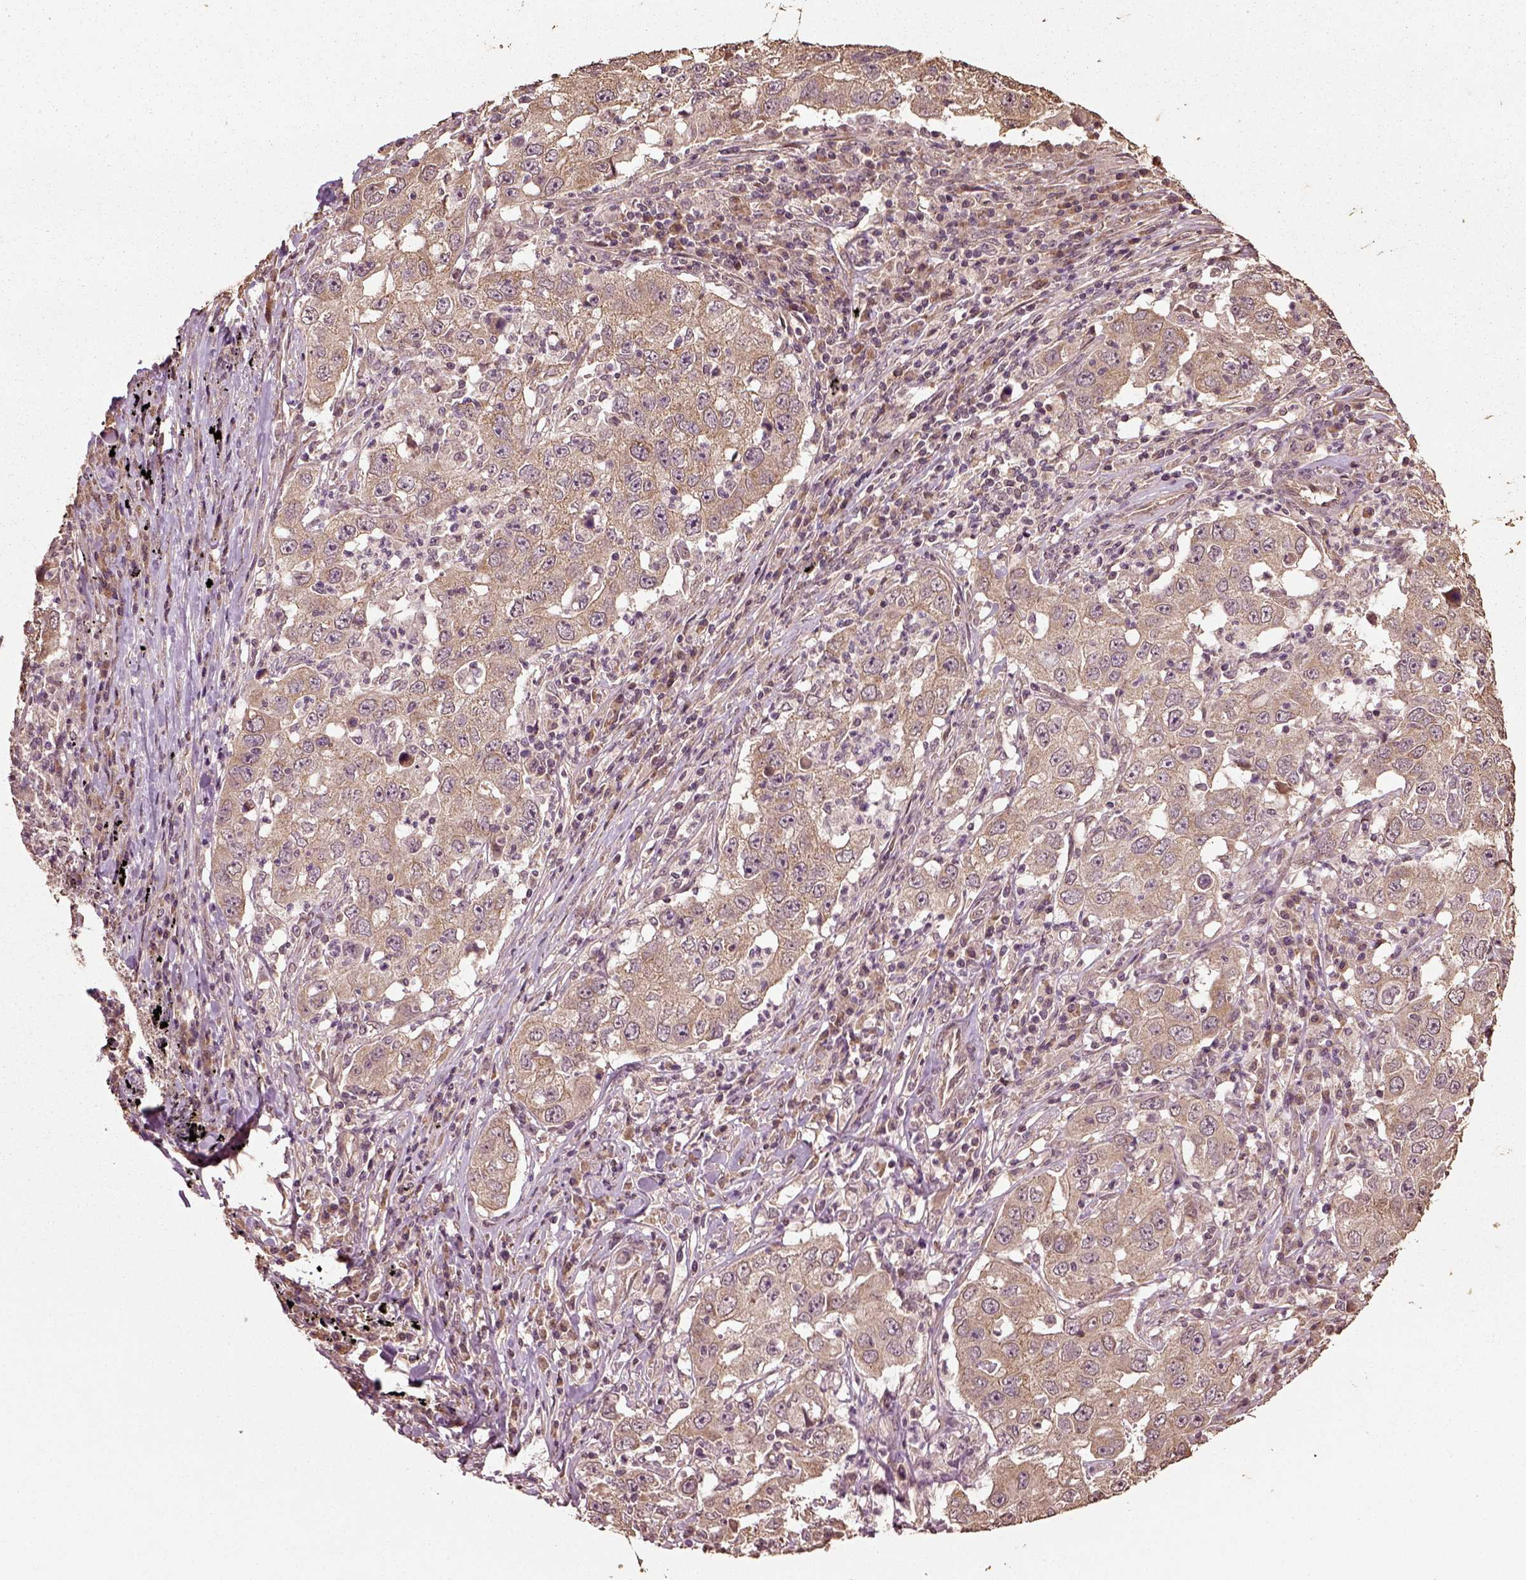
{"staining": {"intensity": "weak", "quantity": ">75%", "location": "cytoplasmic/membranous"}, "tissue": "lung cancer", "cell_type": "Tumor cells", "image_type": "cancer", "snomed": [{"axis": "morphology", "description": "Adenocarcinoma, NOS"}, {"axis": "topography", "description": "Lung"}], "caption": "About >75% of tumor cells in lung cancer demonstrate weak cytoplasmic/membranous protein positivity as visualized by brown immunohistochemical staining.", "gene": "ERV3-1", "patient": {"sex": "male", "age": 73}}